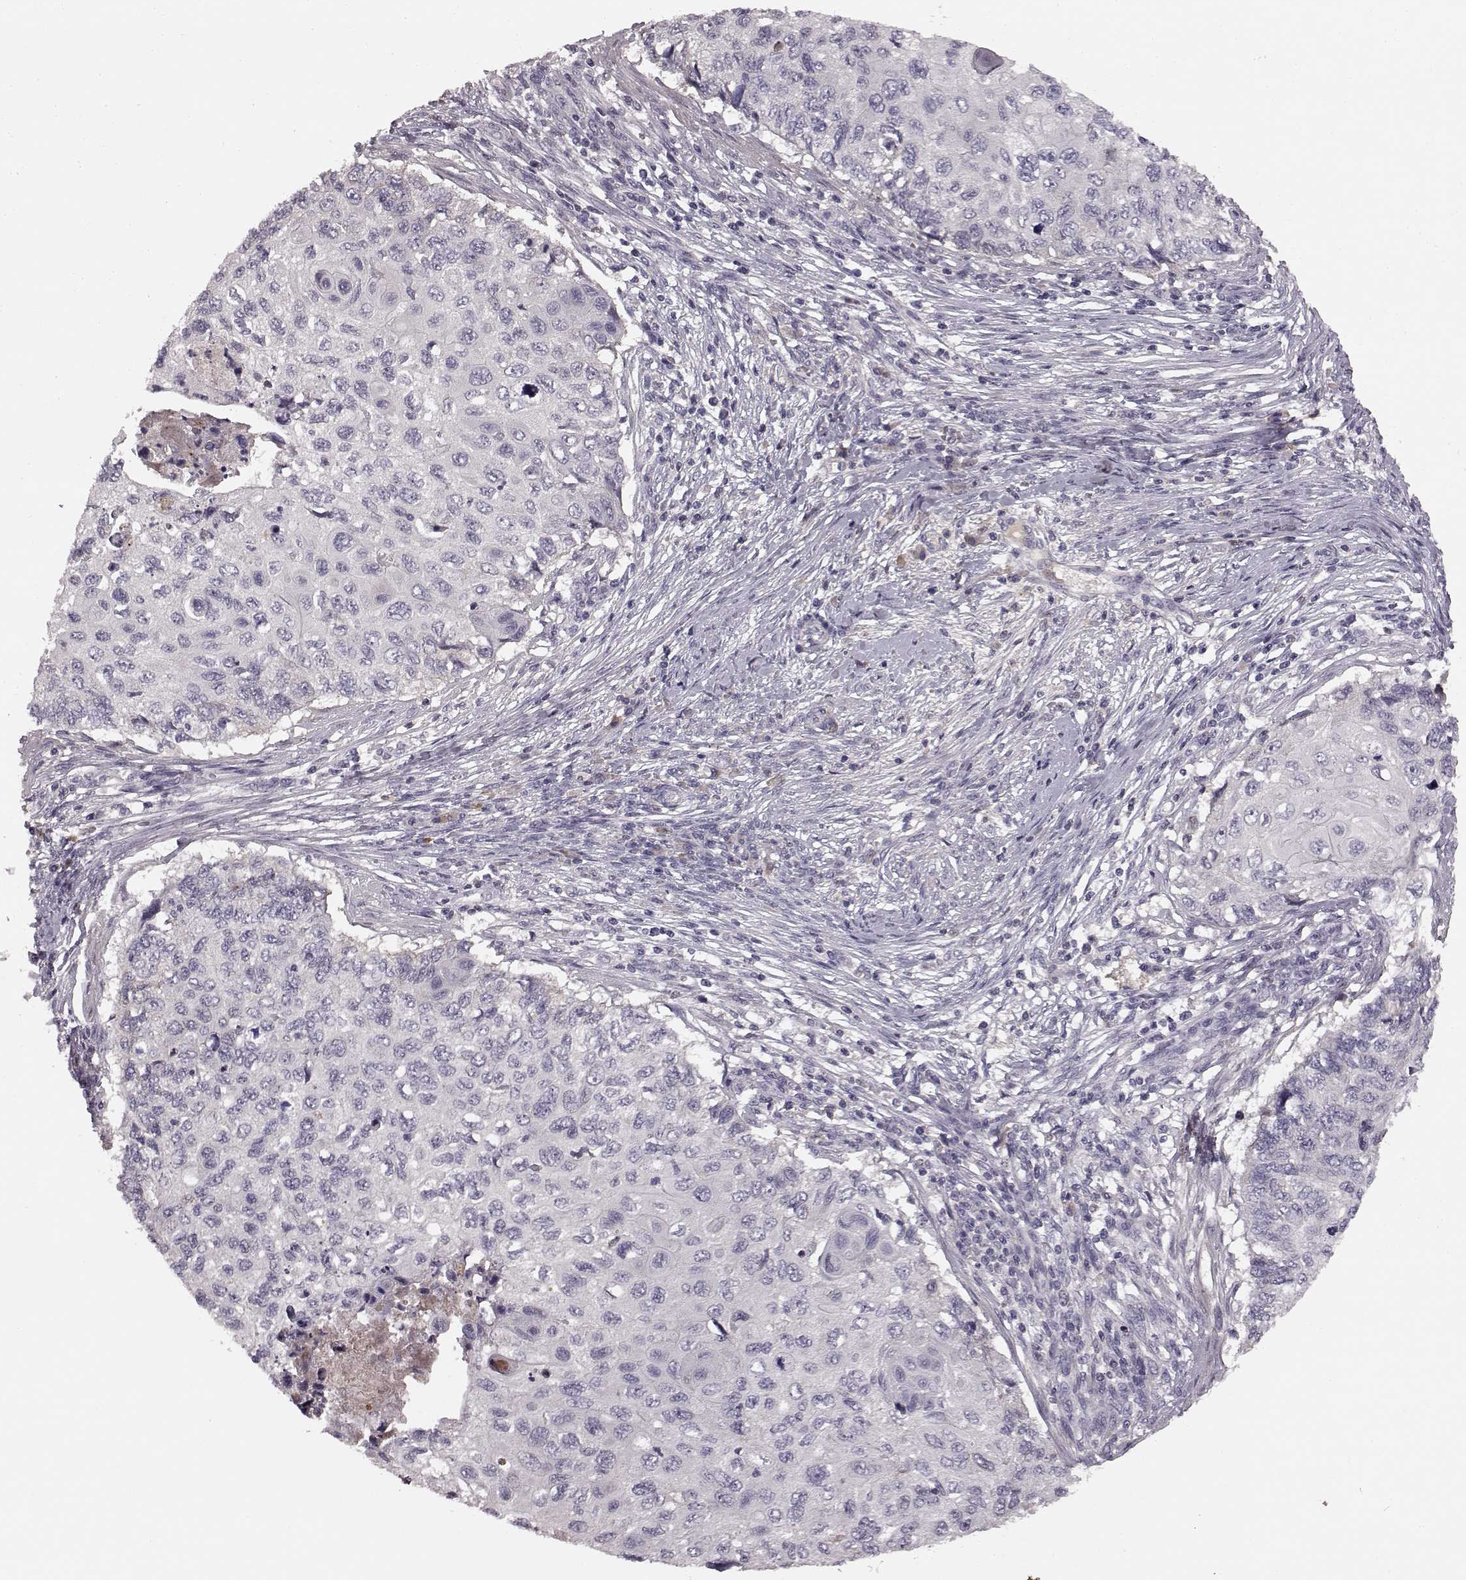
{"staining": {"intensity": "negative", "quantity": "none", "location": "none"}, "tissue": "cervical cancer", "cell_type": "Tumor cells", "image_type": "cancer", "snomed": [{"axis": "morphology", "description": "Squamous cell carcinoma, NOS"}, {"axis": "topography", "description": "Cervix"}], "caption": "This is a micrograph of immunohistochemistry (IHC) staining of cervical squamous cell carcinoma, which shows no staining in tumor cells. (DAB (3,3'-diaminobenzidine) immunohistochemistry (IHC), high magnification).", "gene": "SLC22A18", "patient": {"sex": "female", "age": 70}}